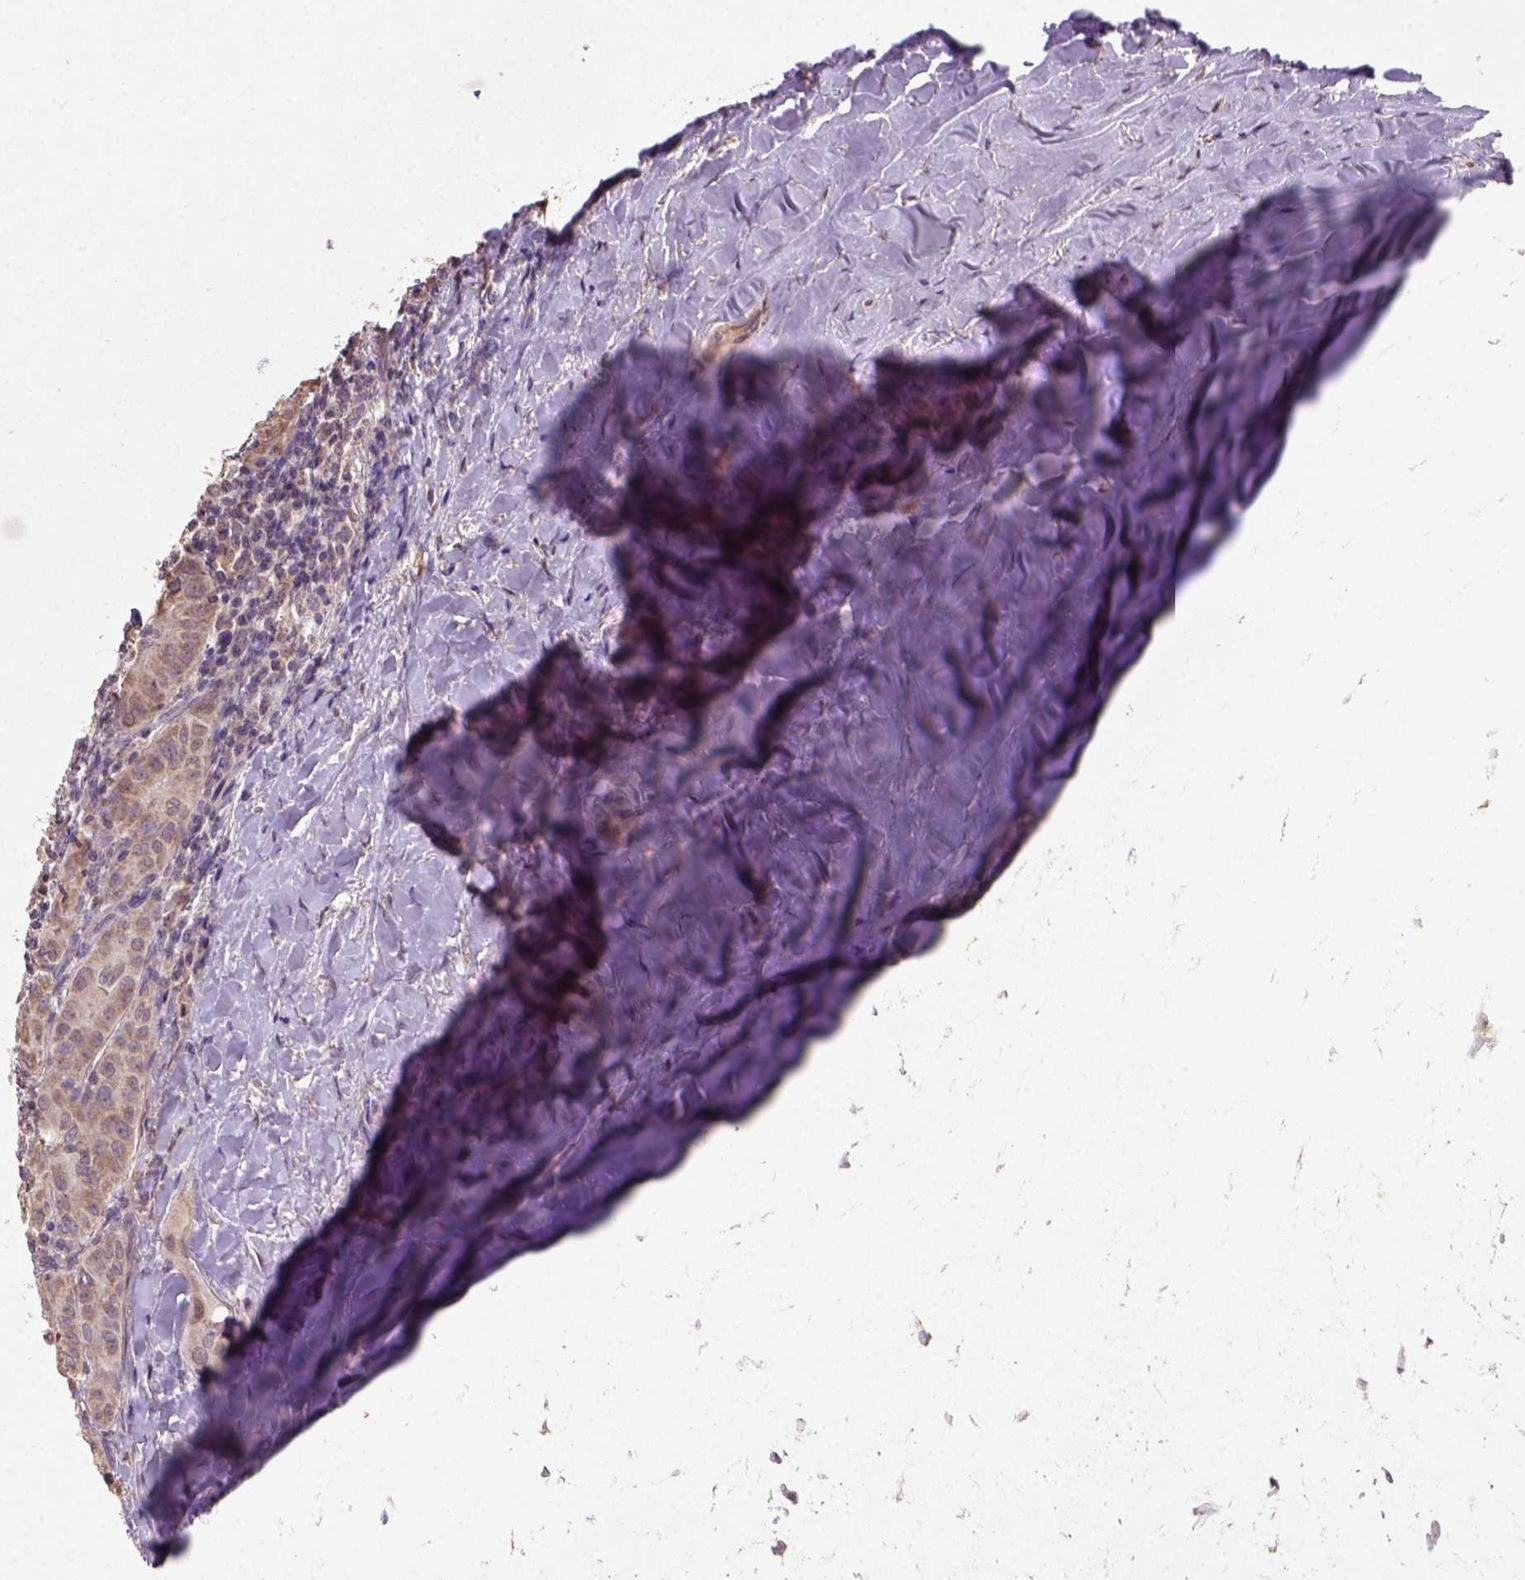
{"staining": {"intensity": "moderate", "quantity": ">75%", "location": "cytoplasmic/membranous"}, "tissue": "thyroid cancer", "cell_type": "Tumor cells", "image_type": "cancer", "snomed": [{"axis": "morphology", "description": "Papillary adenocarcinoma, NOS"}, {"axis": "topography", "description": "Thyroid gland"}], "caption": "A brown stain labels moderate cytoplasmic/membranous positivity of a protein in human thyroid cancer (papillary adenocarcinoma) tumor cells.", "gene": "NUDT10", "patient": {"sex": "female", "age": 37}}